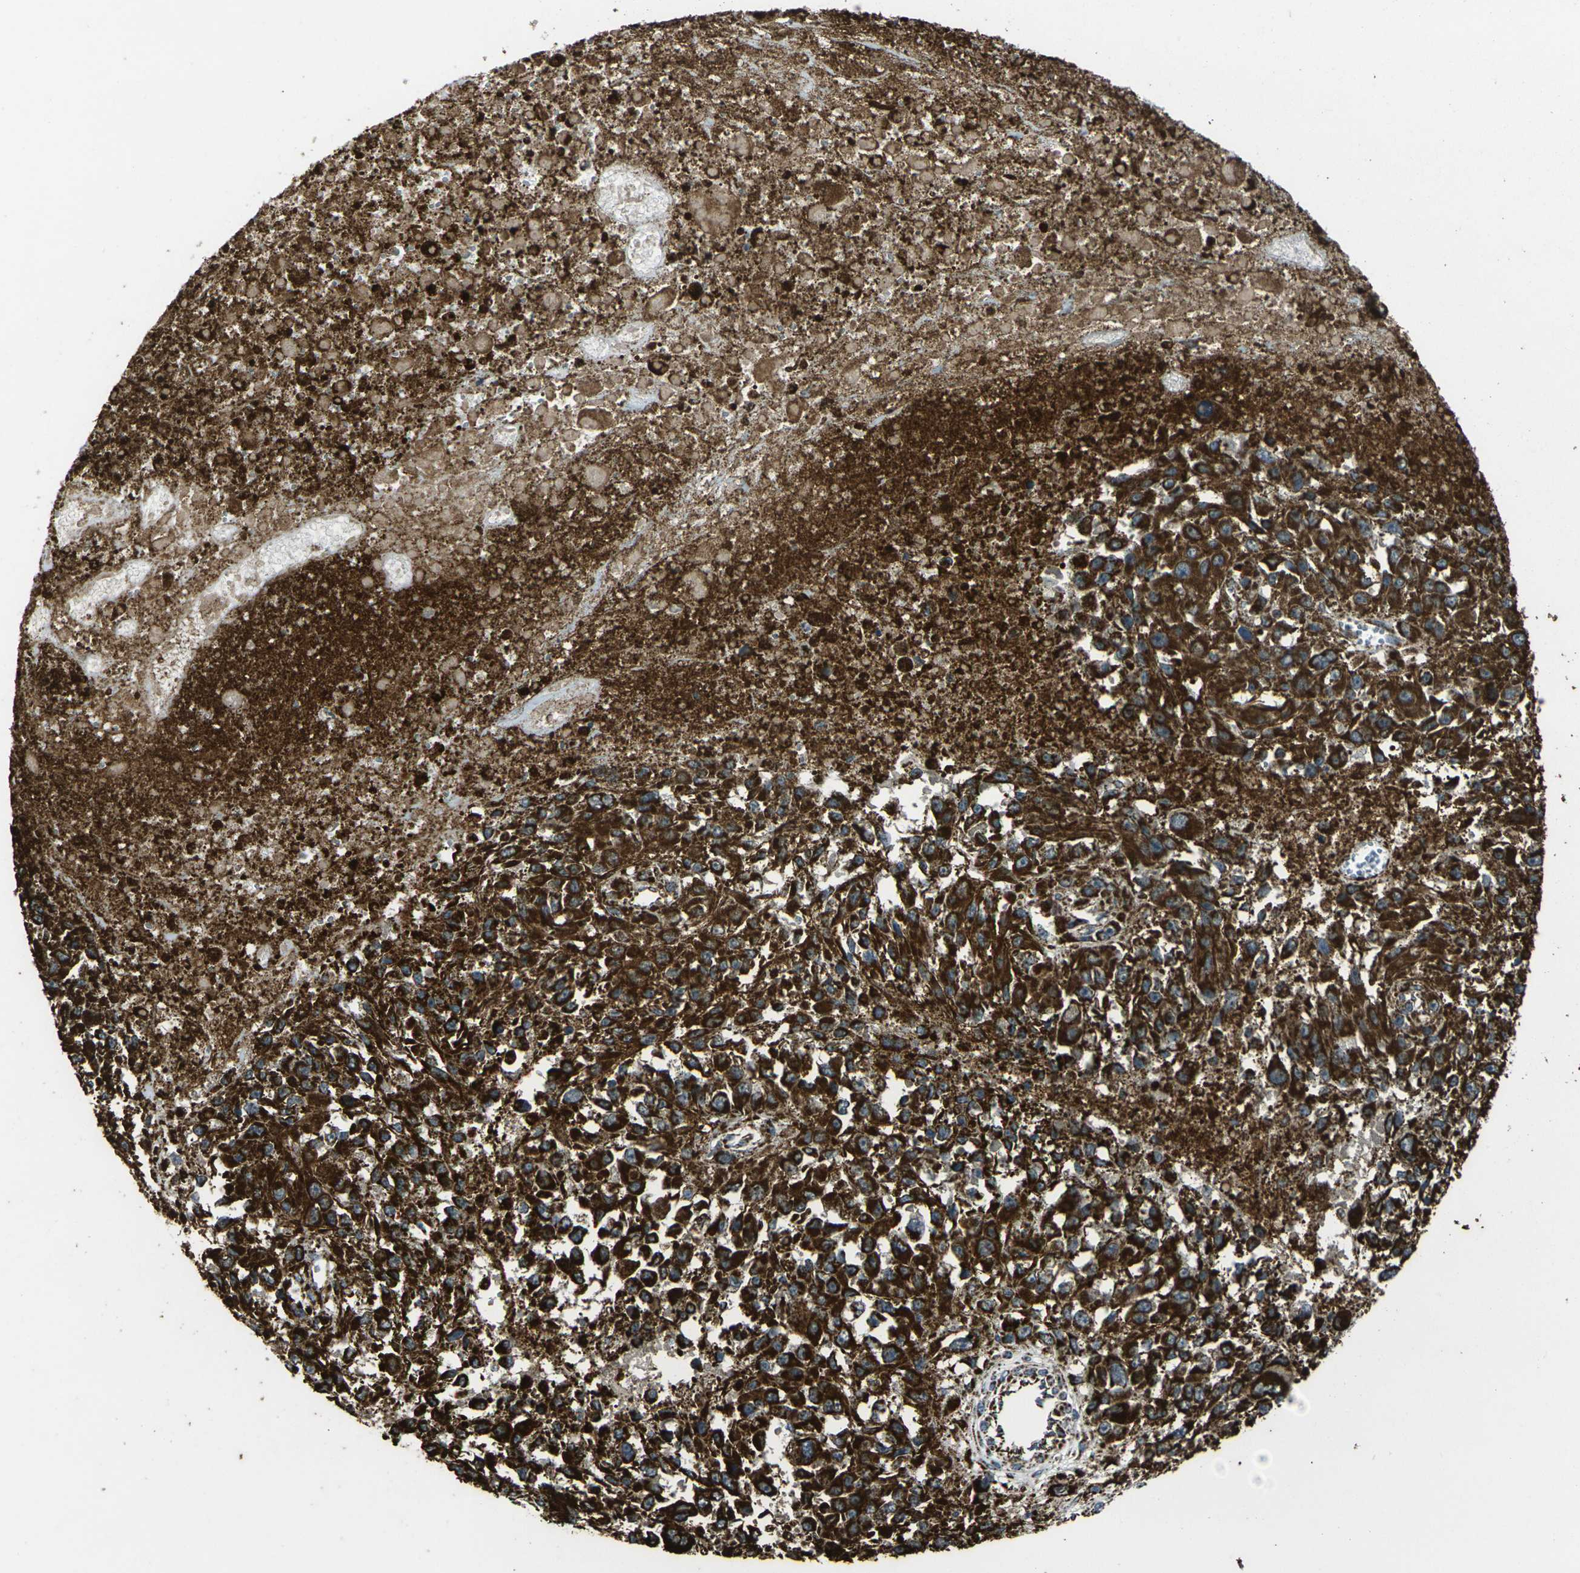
{"staining": {"intensity": "strong", "quantity": ">75%", "location": "cytoplasmic/membranous"}, "tissue": "melanoma", "cell_type": "Tumor cells", "image_type": "cancer", "snomed": [{"axis": "morphology", "description": "Malignant melanoma, Metastatic site"}, {"axis": "topography", "description": "Lymph node"}], "caption": "Protein staining of melanoma tissue reveals strong cytoplasmic/membranous staining in approximately >75% of tumor cells.", "gene": "KLHL5", "patient": {"sex": "male", "age": 59}}